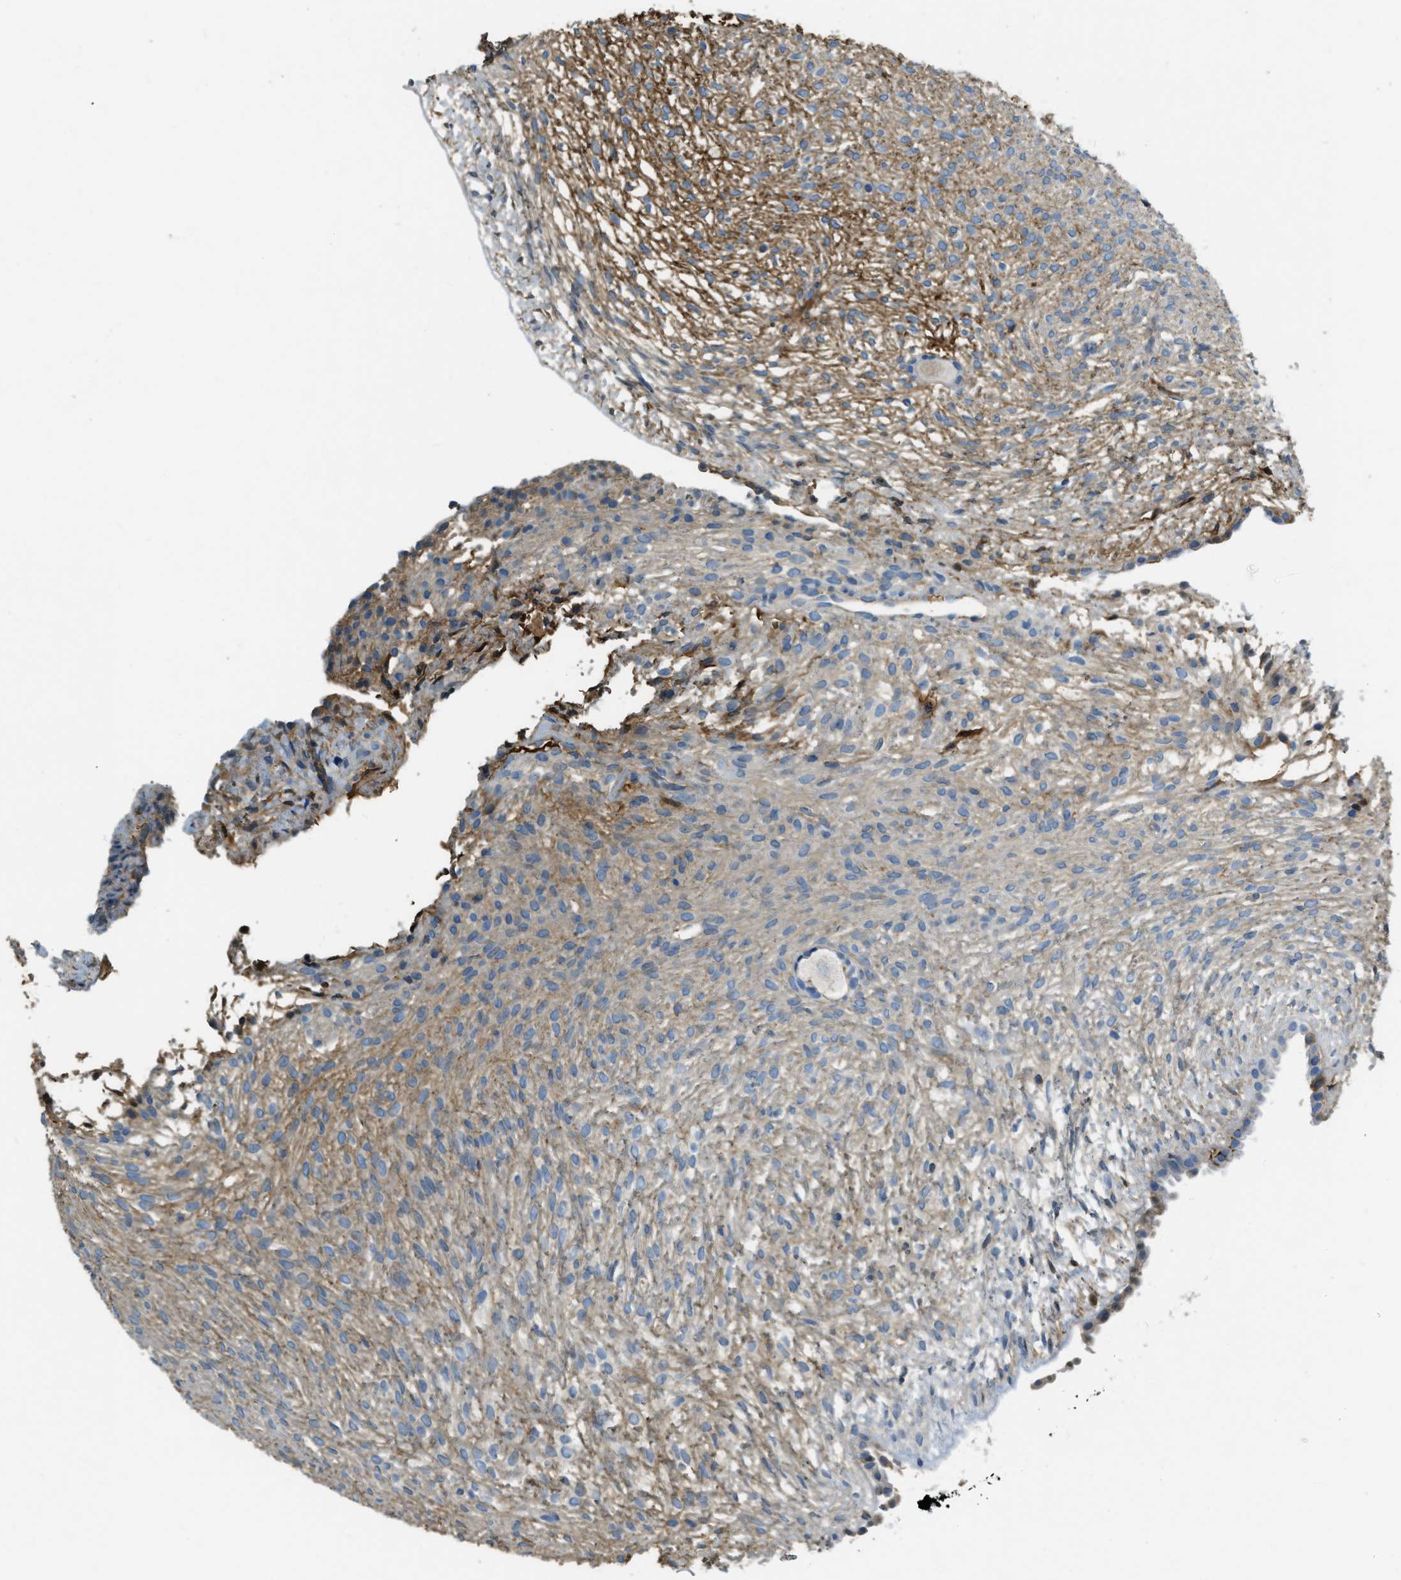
{"staining": {"intensity": "negative", "quantity": "none", "location": "none"}, "tissue": "ovary", "cell_type": "Follicle cells", "image_type": "normal", "snomed": [{"axis": "morphology", "description": "Normal tissue, NOS"}, {"axis": "morphology", "description": "Cyst, NOS"}, {"axis": "topography", "description": "Ovary"}], "caption": "A micrograph of ovary stained for a protein reveals no brown staining in follicle cells. (IHC, brightfield microscopy, high magnification).", "gene": "PRTN3", "patient": {"sex": "female", "age": 18}}